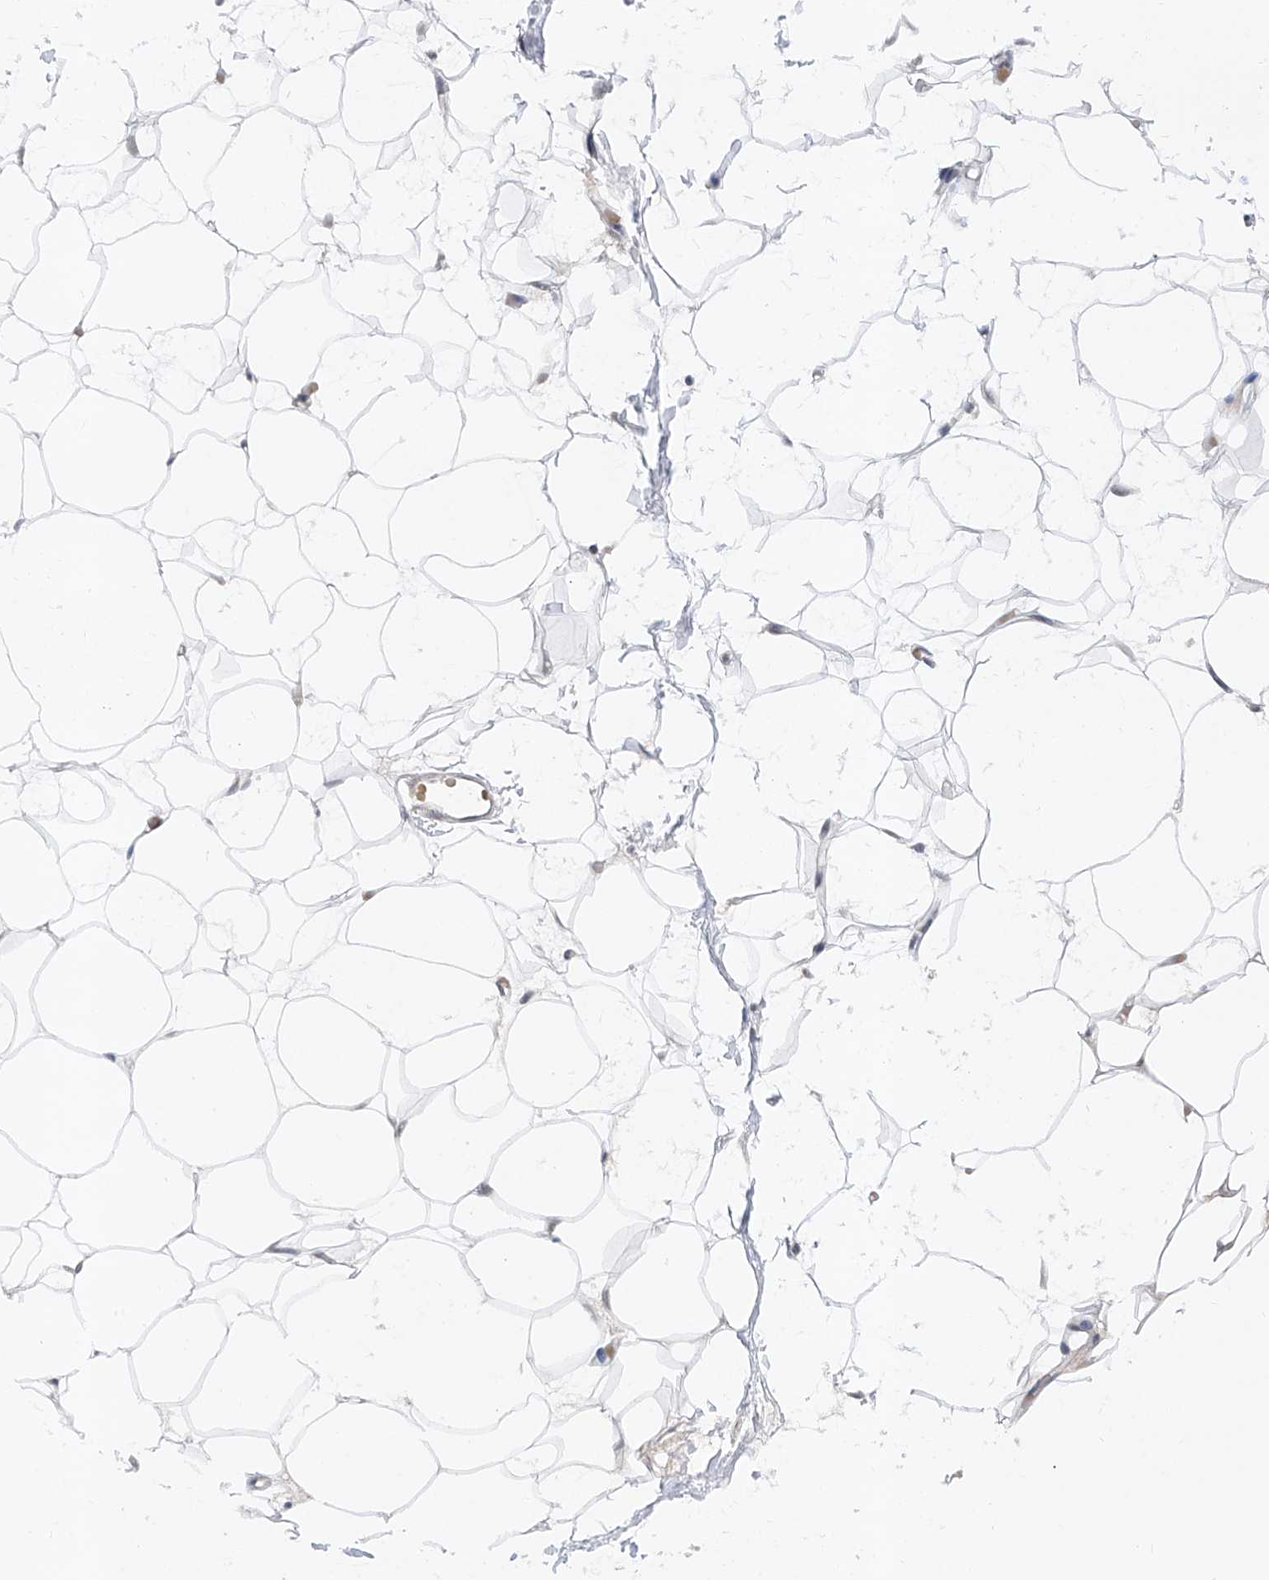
{"staining": {"intensity": "weak", "quantity": ">75%", "location": "nuclear"}, "tissue": "adipose tissue", "cell_type": "Adipocytes", "image_type": "normal", "snomed": [{"axis": "morphology", "description": "Normal tissue, NOS"}, {"axis": "topography", "description": "Breast"}], "caption": "This histopathology image exhibits immunohistochemistry (IHC) staining of normal adipose tissue, with low weak nuclear positivity in about >75% of adipocytes.", "gene": "SNRNP200", "patient": {"sex": "female", "age": 23}}